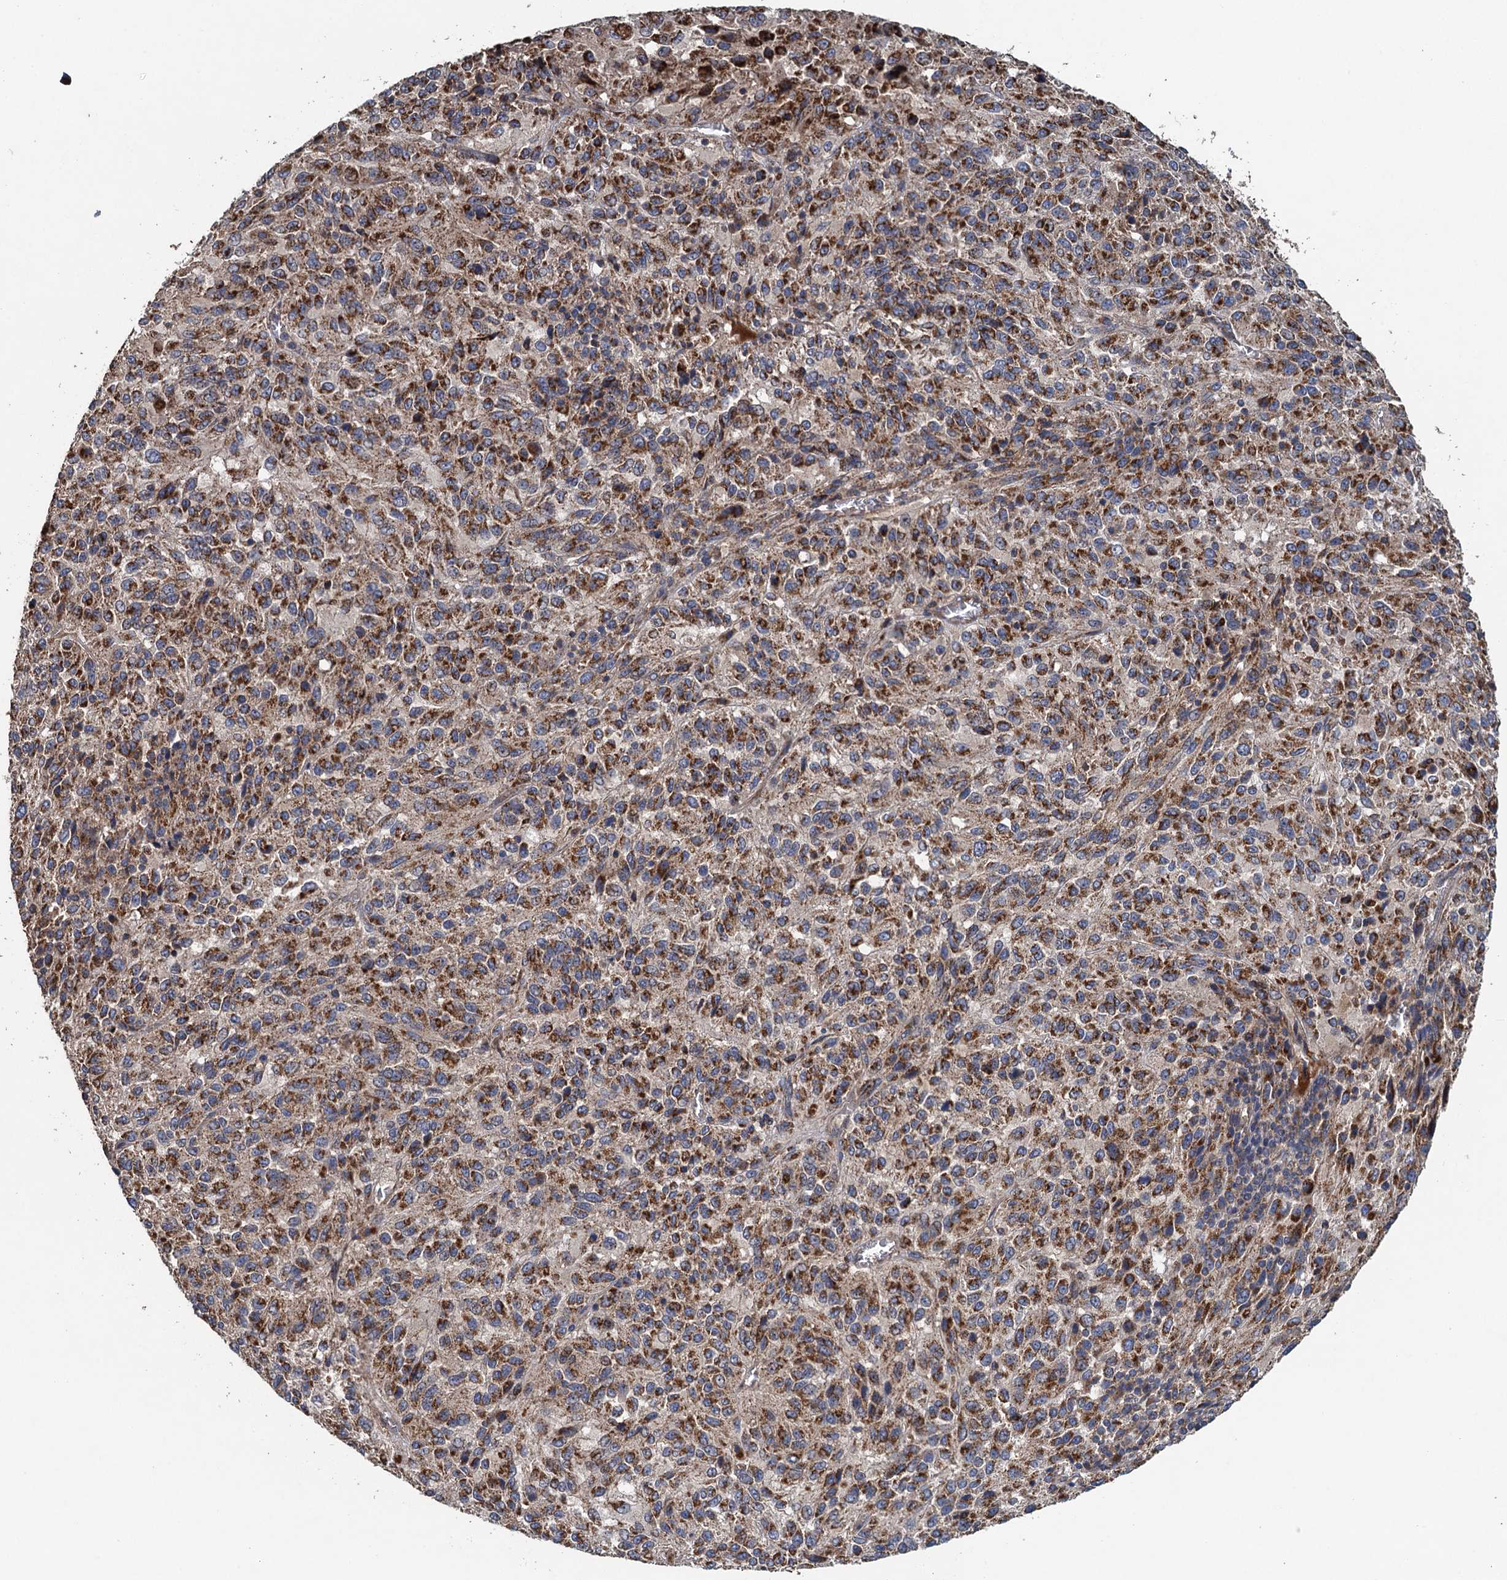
{"staining": {"intensity": "strong", "quantity": ">75%", "location": "cytoplasmic/membranous"}, "tissue": "melanoma", "cell_type": "Tumor cells", "image_type": "cancer", "snomed": [{"axis": "morphology", "description": "Malignant melanoma, Metastatic site"}, {"axis": "topography", "description": "Lung"}], "caption": "This is a histology image of immunohistochemistry (IHC) staining of malignant melanoma (metastatic site), which shows strong positivity in the cytoplasmic/membranous of tumor cells.", "gene": "BCS1L", "patient": {"sex": "male", "age": 64}}